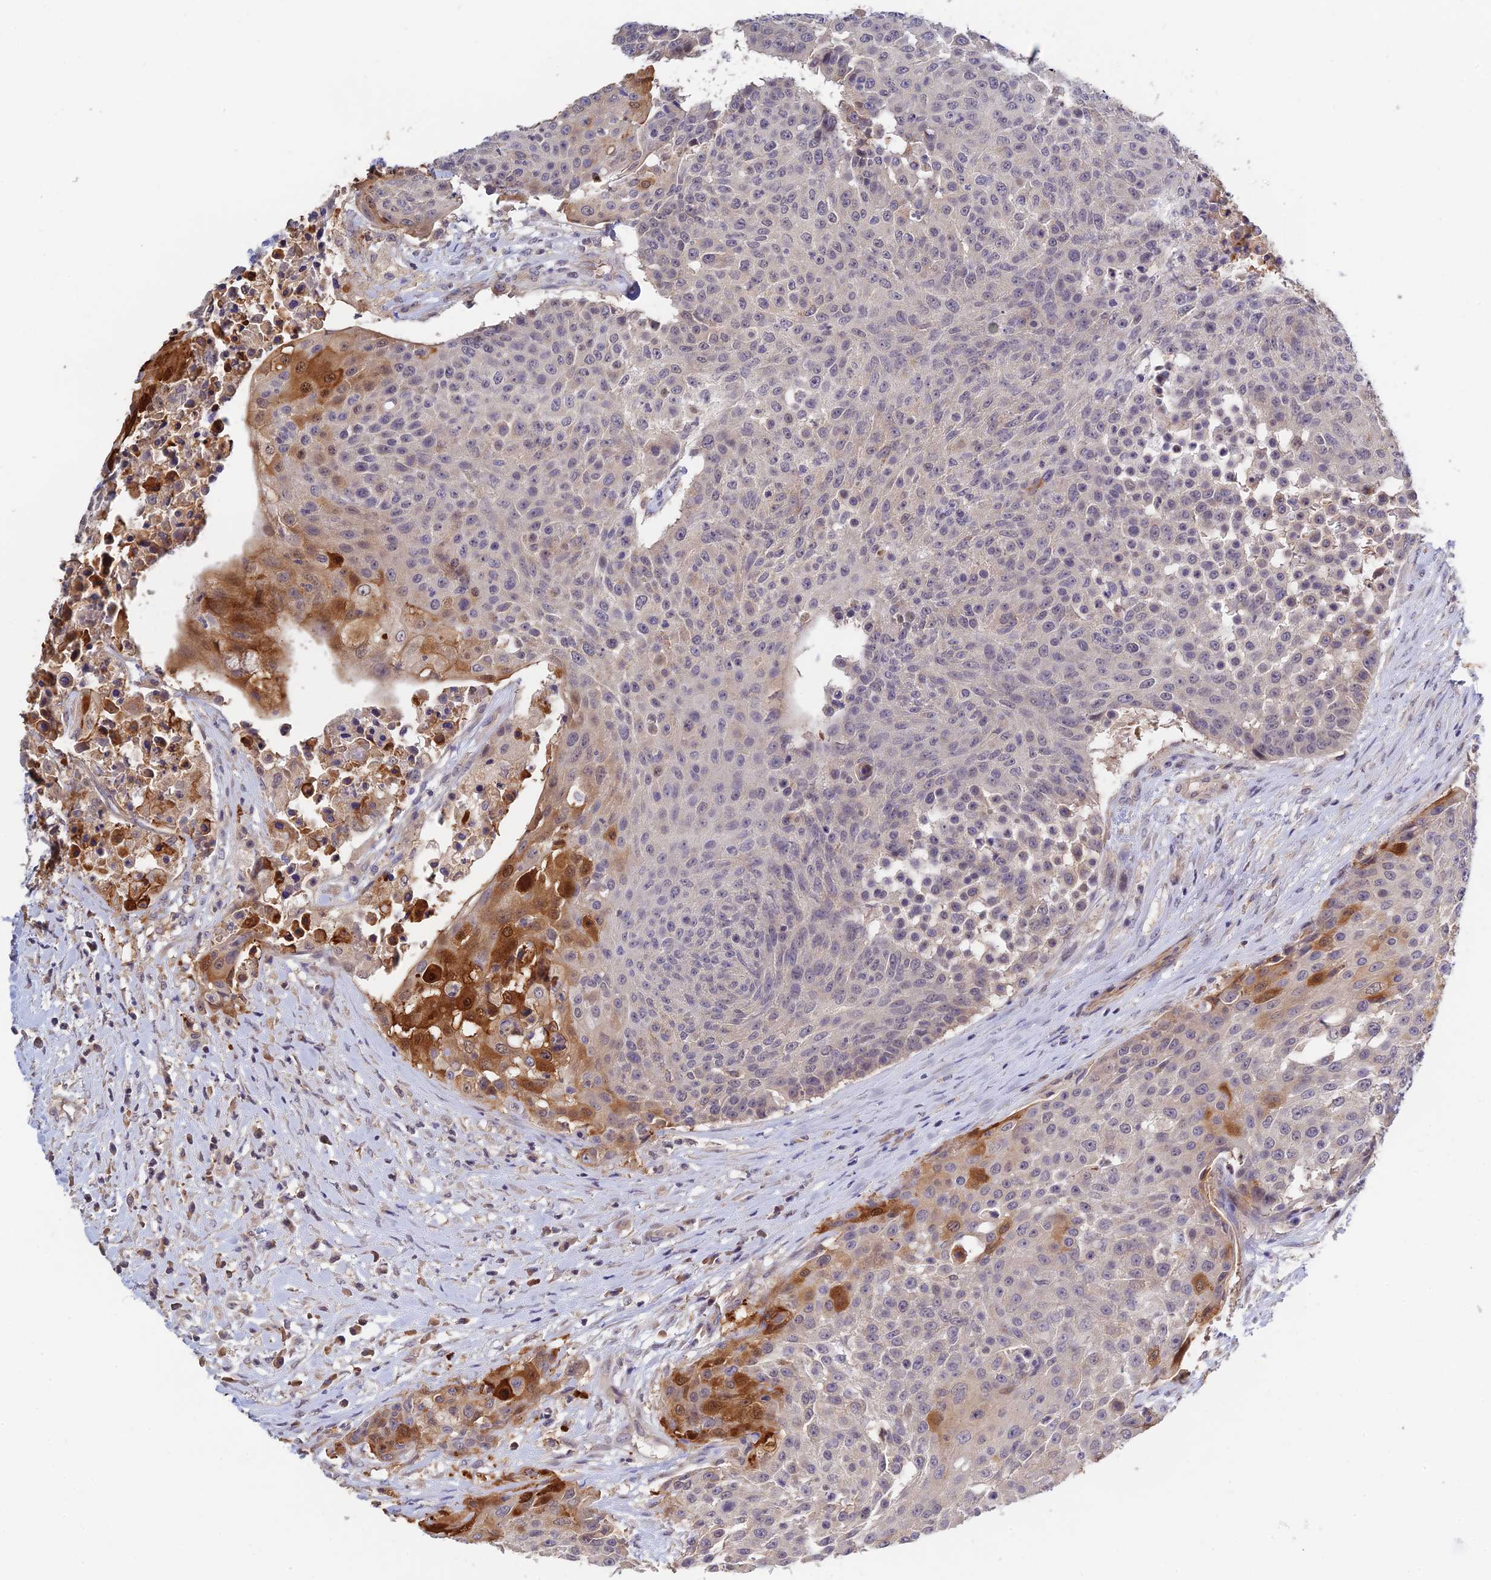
{"staining": {"intensity": "moderate", "quantity": "<25%", "location": "cytoplasmic/membranous,nuclear"}, "tissue": "urothelial cancer", "cell_type": "Tumor cells", "image_type": "cancer", "snomed": [{"axis": "morphology", "description": "Urothelial carcinoma, High grade"}, {"axis": "topography", "description": "Urinary bladder"}], "caption": "The photomicrograph displays staining of urothelial cancer, revealing moderate cytoplasmic/membranous and nuclear protein positivity (brown color) within tumor cells.", "gene": "CWH43", "patient": {"sex": "female", "age": 63}}